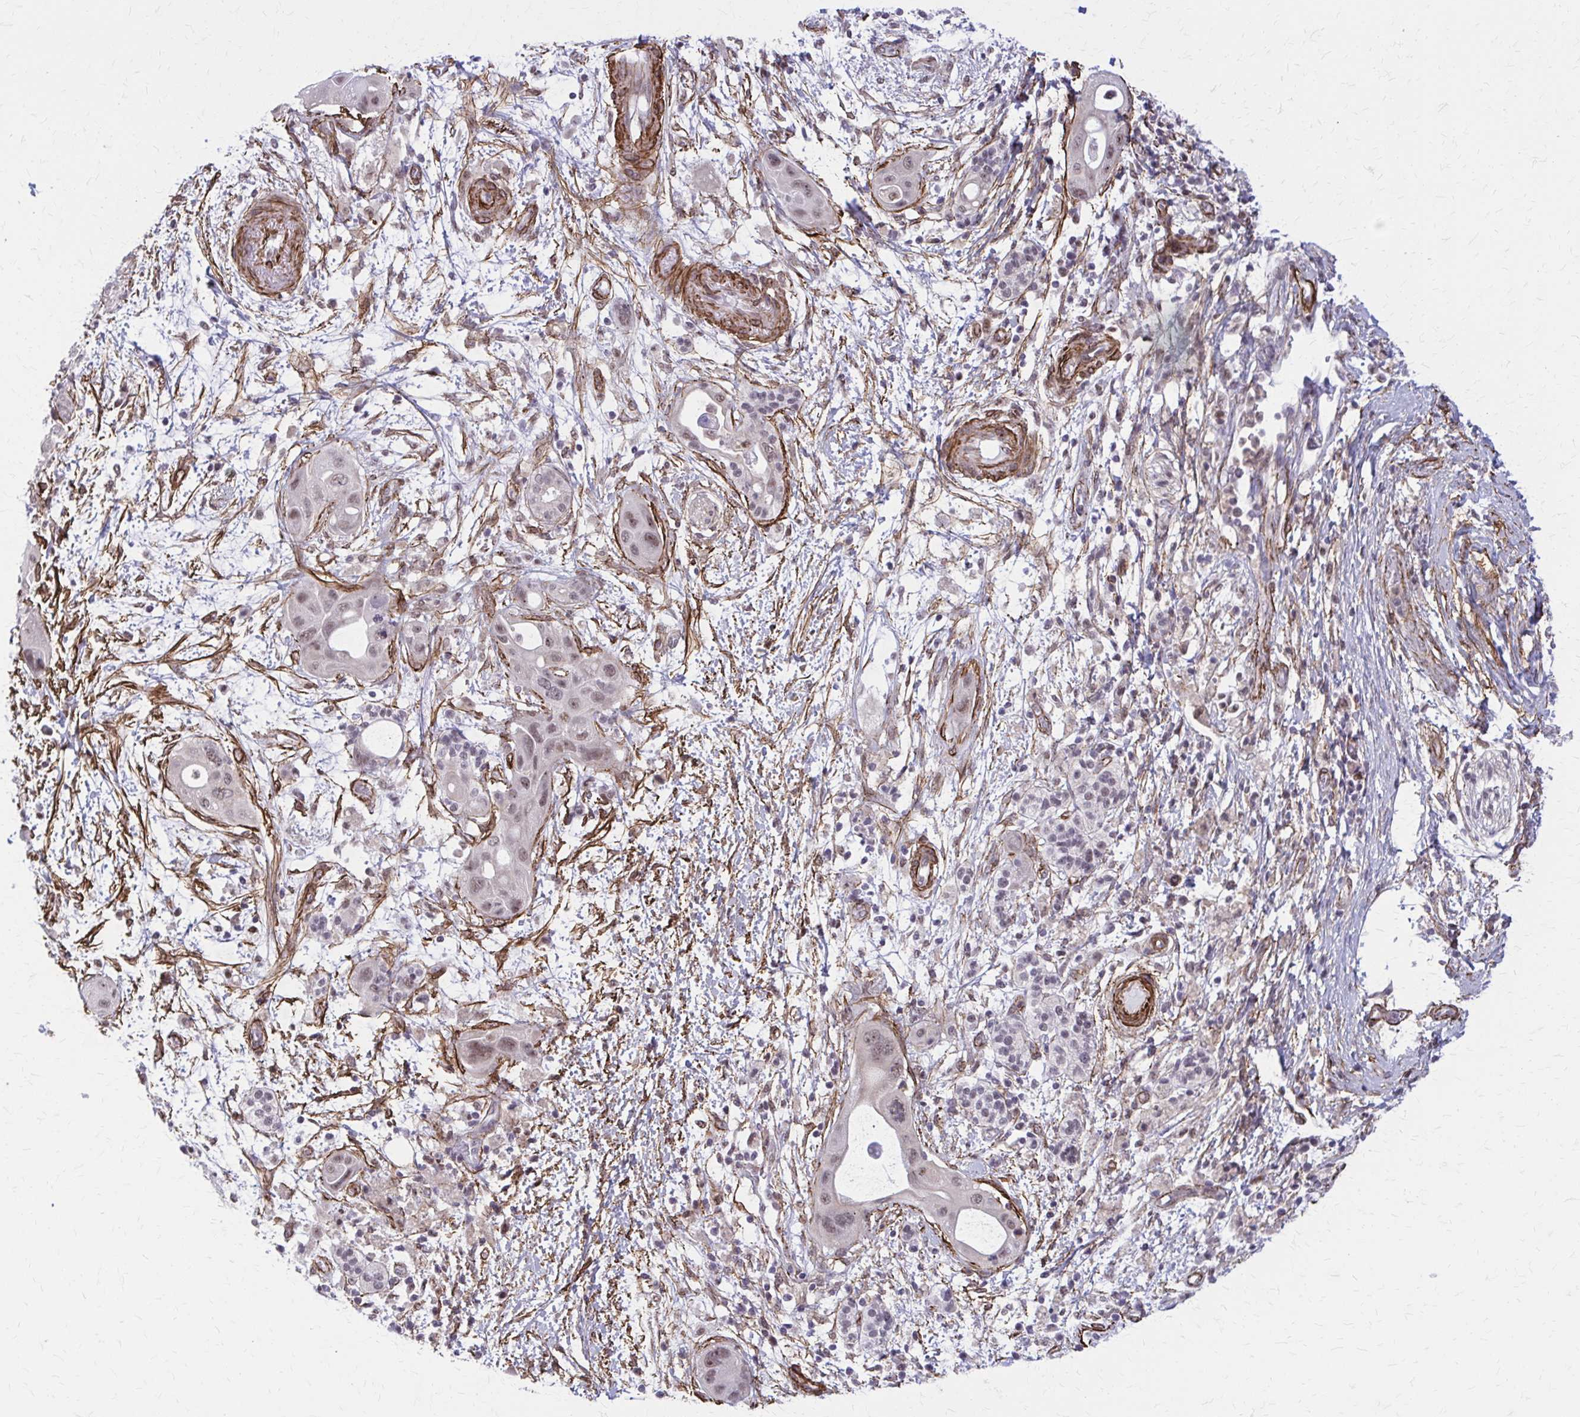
{"staining": {"intensity": "weak", "quantity": ">75%", "location": "nuclear"}, "tissue": "pancreatic cancer", "cell_type": "Tumor cells", "image_type": "cancer", "snomed": [{"axis": "morphology", "description": "Adenocarcinoma, NOS"}, {"axis": "topography", "description": "Pancreas"}], "caption": "Weak nuclear staining is present in approximately >75% of tumor cells in adenocarcinoma (pancreatic).", "gene": "NRBF2", "patient": {"sex": "male", "age": 68}}